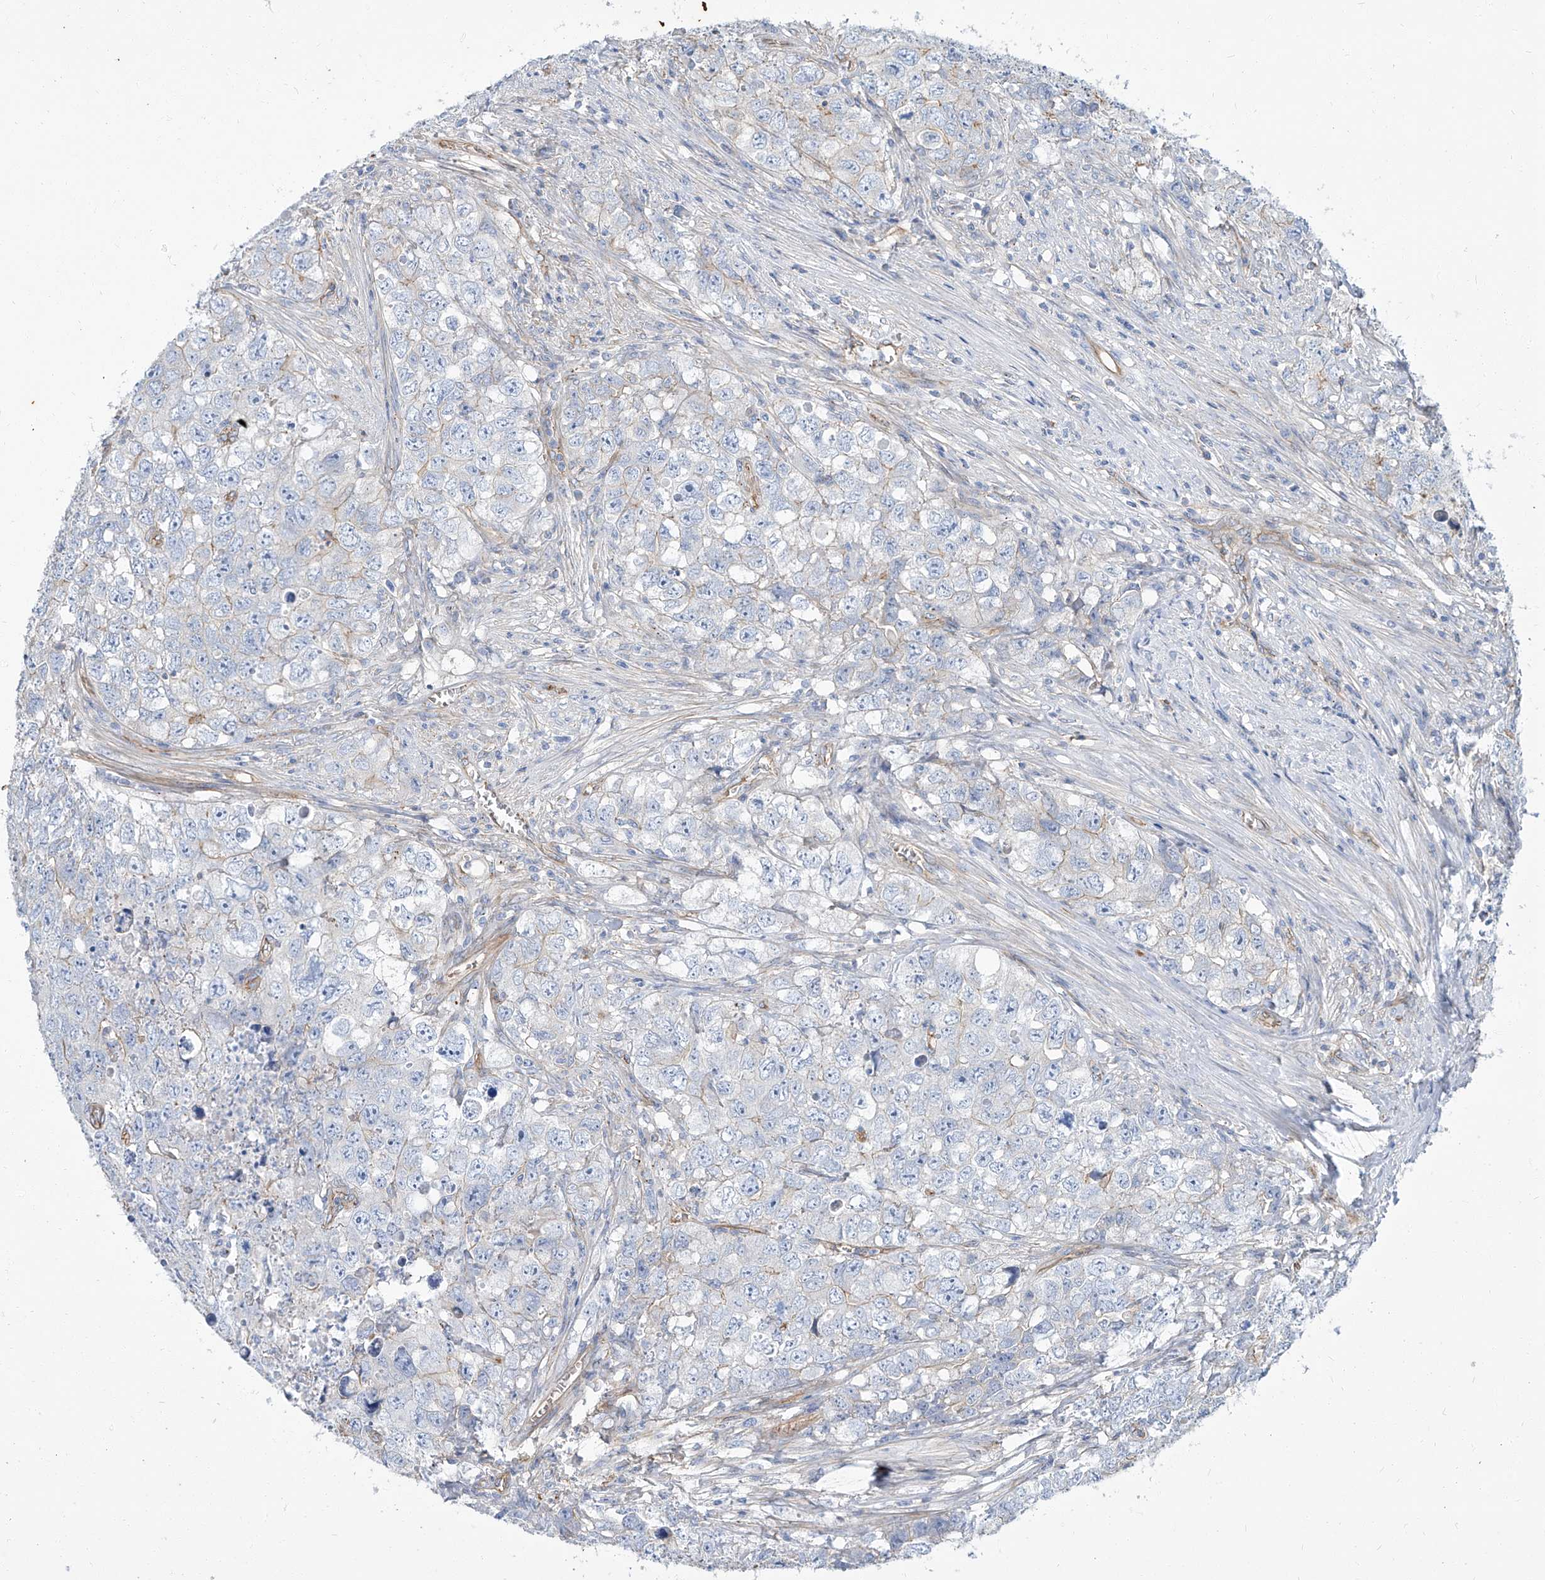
{"staining": {"intensity": "weak", "quantity": "<25%", "location": "cytoplasmic/membranous"}, "tissue": "testis cancer", "cell_type": "Tumor cells", "image_type": "cancer", "snomed": [{"axis": "morphology", "description": "Seminoma, NOS"}, {"axis": "morphology", "description": "Carcinoma, Embryonal, NOS"}, {"axis": "topography", "description": "Testis"}], "caption": "Immunohistochemistry (IHC) photomicrograph of embryonal carcinoma (testis) stained for a protein (brown), which displays no positivity in tumor cells.", "gene": "TXLNB", "patient": {"sex": "male", "age": 43}}